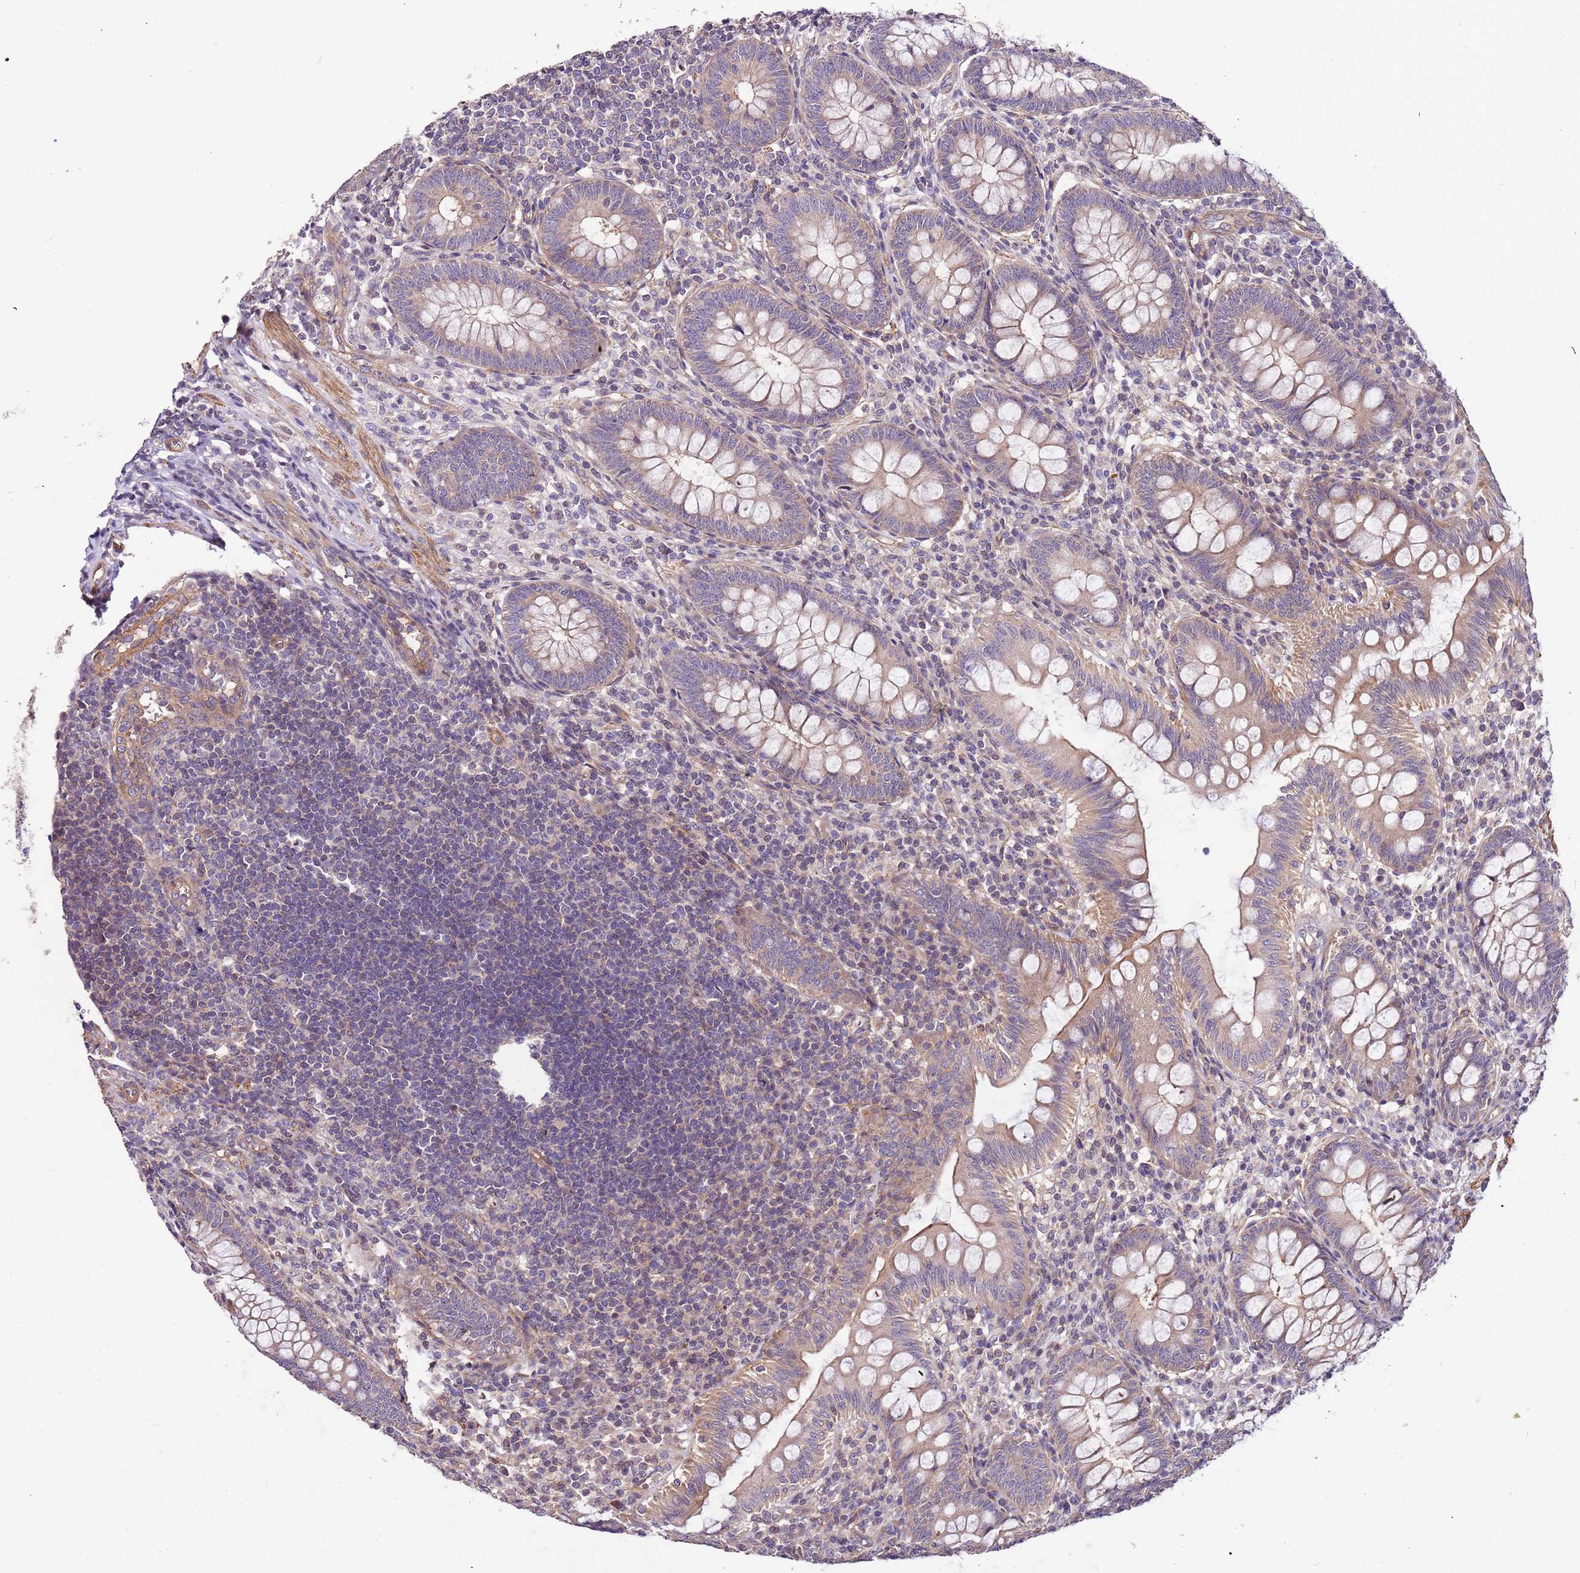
{"staining": {"intensity": "moderate", "quantity": "25%-75%", "location": "cytoplasmic/membranous"}, "tissue": "appendix", "cell_type": "Glandular cells", "image_type": "normal", "snomed": [{"axis": "morphology", "description": "Normal tissue, NOS"}, {"axis": "topography", "description": "Appendix"}], "caption": "IHC (DAB (3,3'-diaminobenzidine)) staining of benign human appendix displays moderate cytoplasmic/membranous protein expression in about 25%-75% of glandular cells. (DAB (3,3'-diaminobenzidine) IHC with brightfield microscopy, high magnification).", "gene": "LAMB4", "patient": {"sex": "male", "age": 14}}